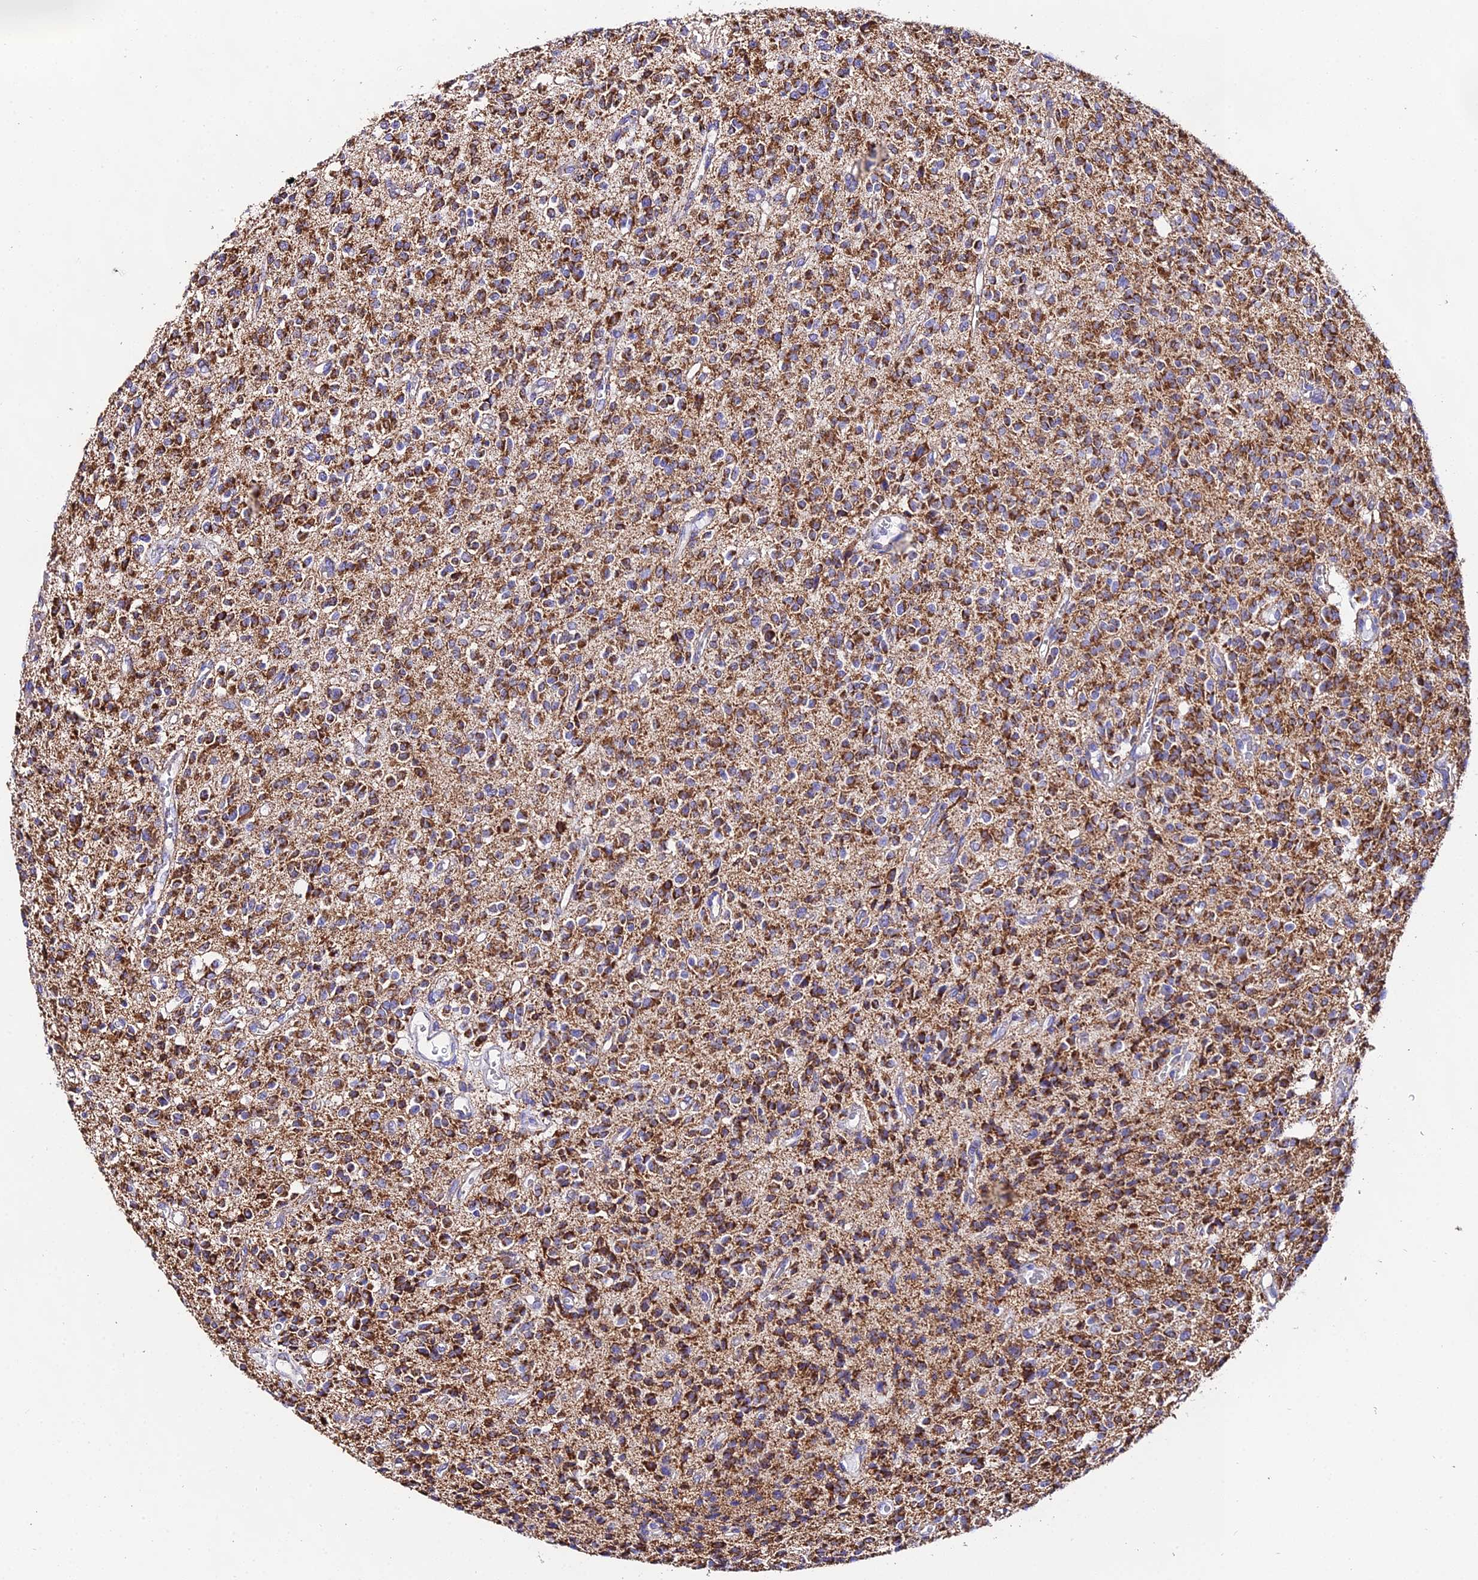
{"staining": {"intensity": "moderate", "quantity": ">75%", "location": "cytoplasmic/membranous"}, "tissue": "glioma", "cell_type": "Tumor cells", "image_type": "cancer", "snomed": [{"axis": "morphology", "description": "Glioma, malignant, High grade"}, {"axis": "topography", "description": "Brain"}], "caption": "DAB immunohistochemical staining of glioma shows moderate cytoplasmic/membranous protein staining in approximately >75% of tumor cells. (Stains: DAB in brown, nuclei in blue, Microscopy: brightfield microscopy at high magnification).", "gene": "ATP5PD", "patient": {"sex": "male", "age": 34}}